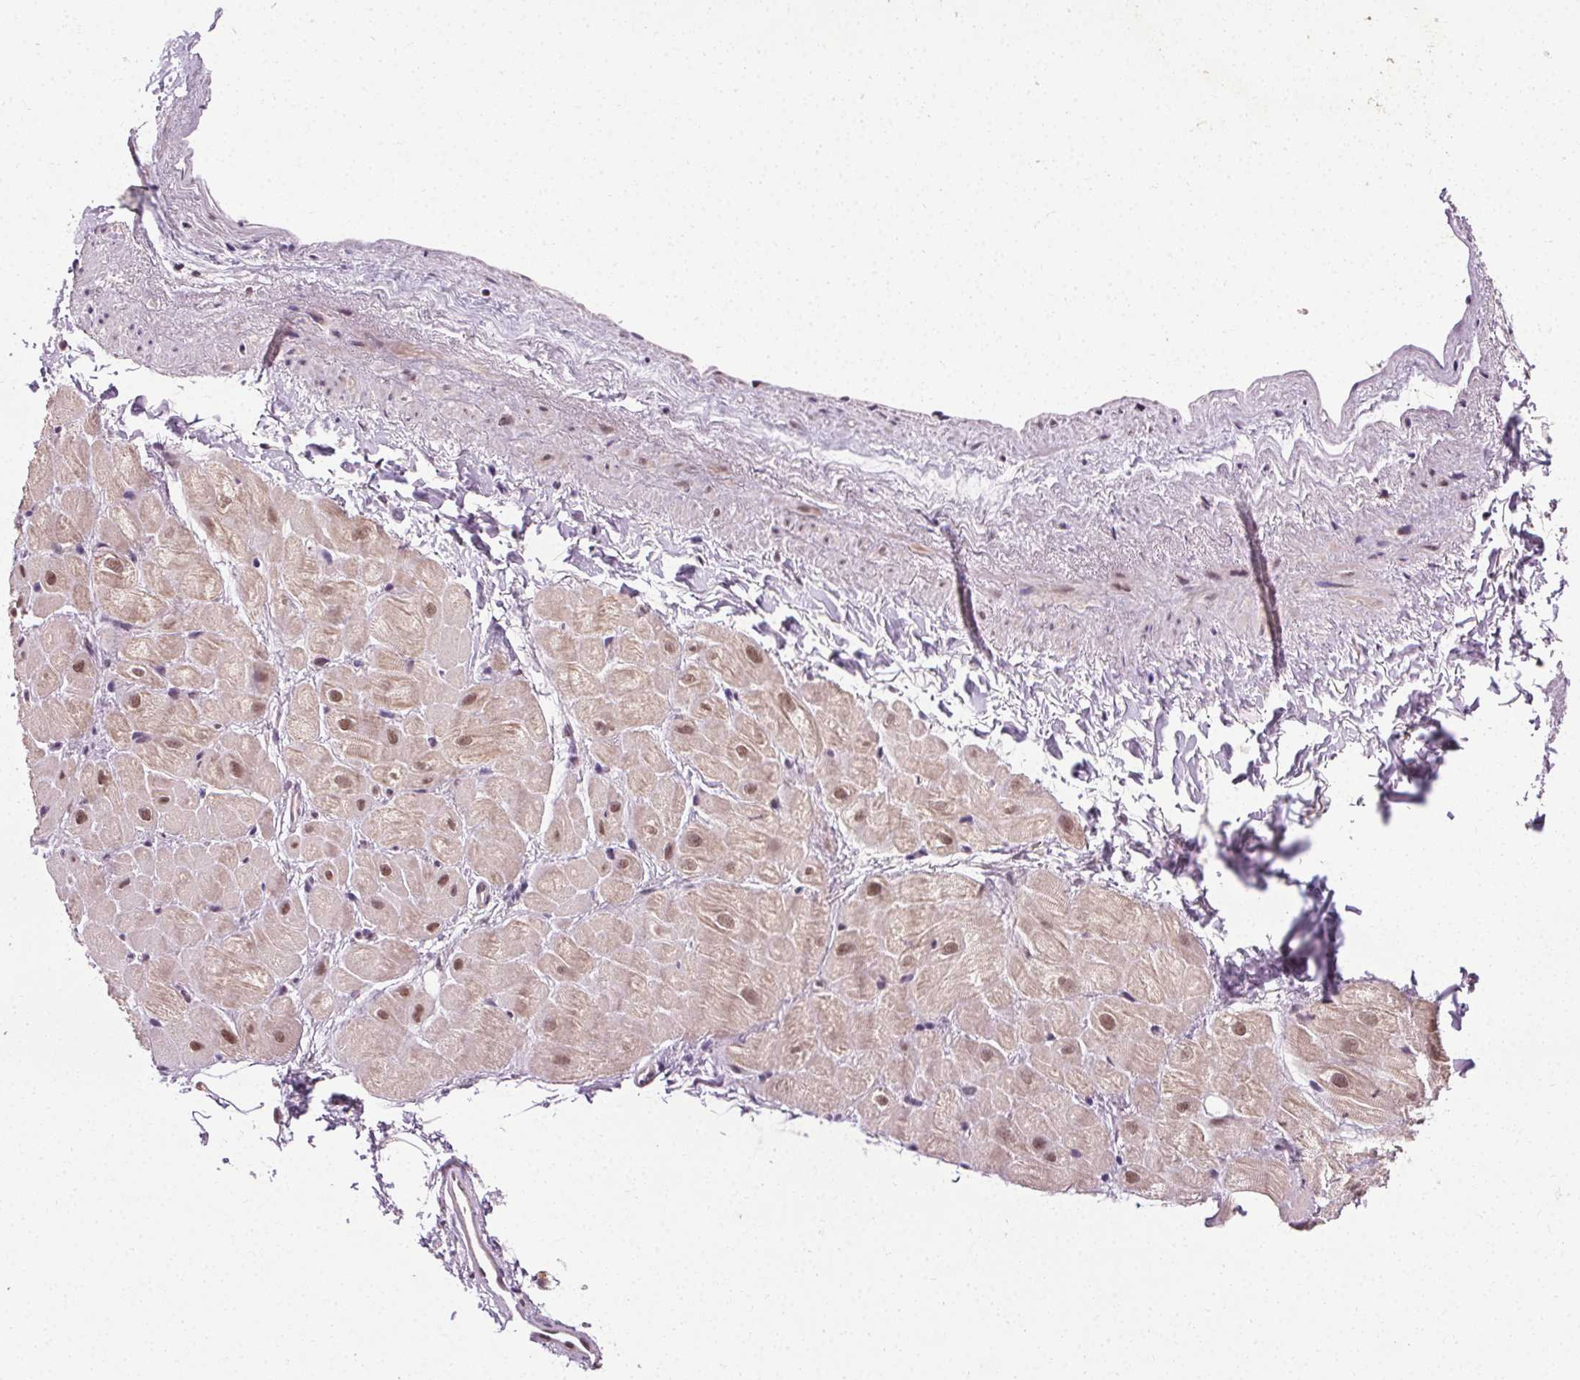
{"staining": {"intensity": "moderate", "quantity": "25%-75%", "location": "nuclear"}, "tissue": "heart muscle", "cell_type": "Cardiomyocytes", "image_type": "normal", "snomed": [{"axis": "morphology", "description": "Normal tissue, NOS"}, {"axis": "topography", "description": "Heart"}], "caption": "Brown immunohistochemical staining in benign human heart muscle shows moderate nuclear staining in about 25%-75% of cardiomyocytes. (brown staining indicates protein expression, while blue staining denotes nuclei).", "gene": "MED6", "patient": {"sex": "male", "age": 62}}